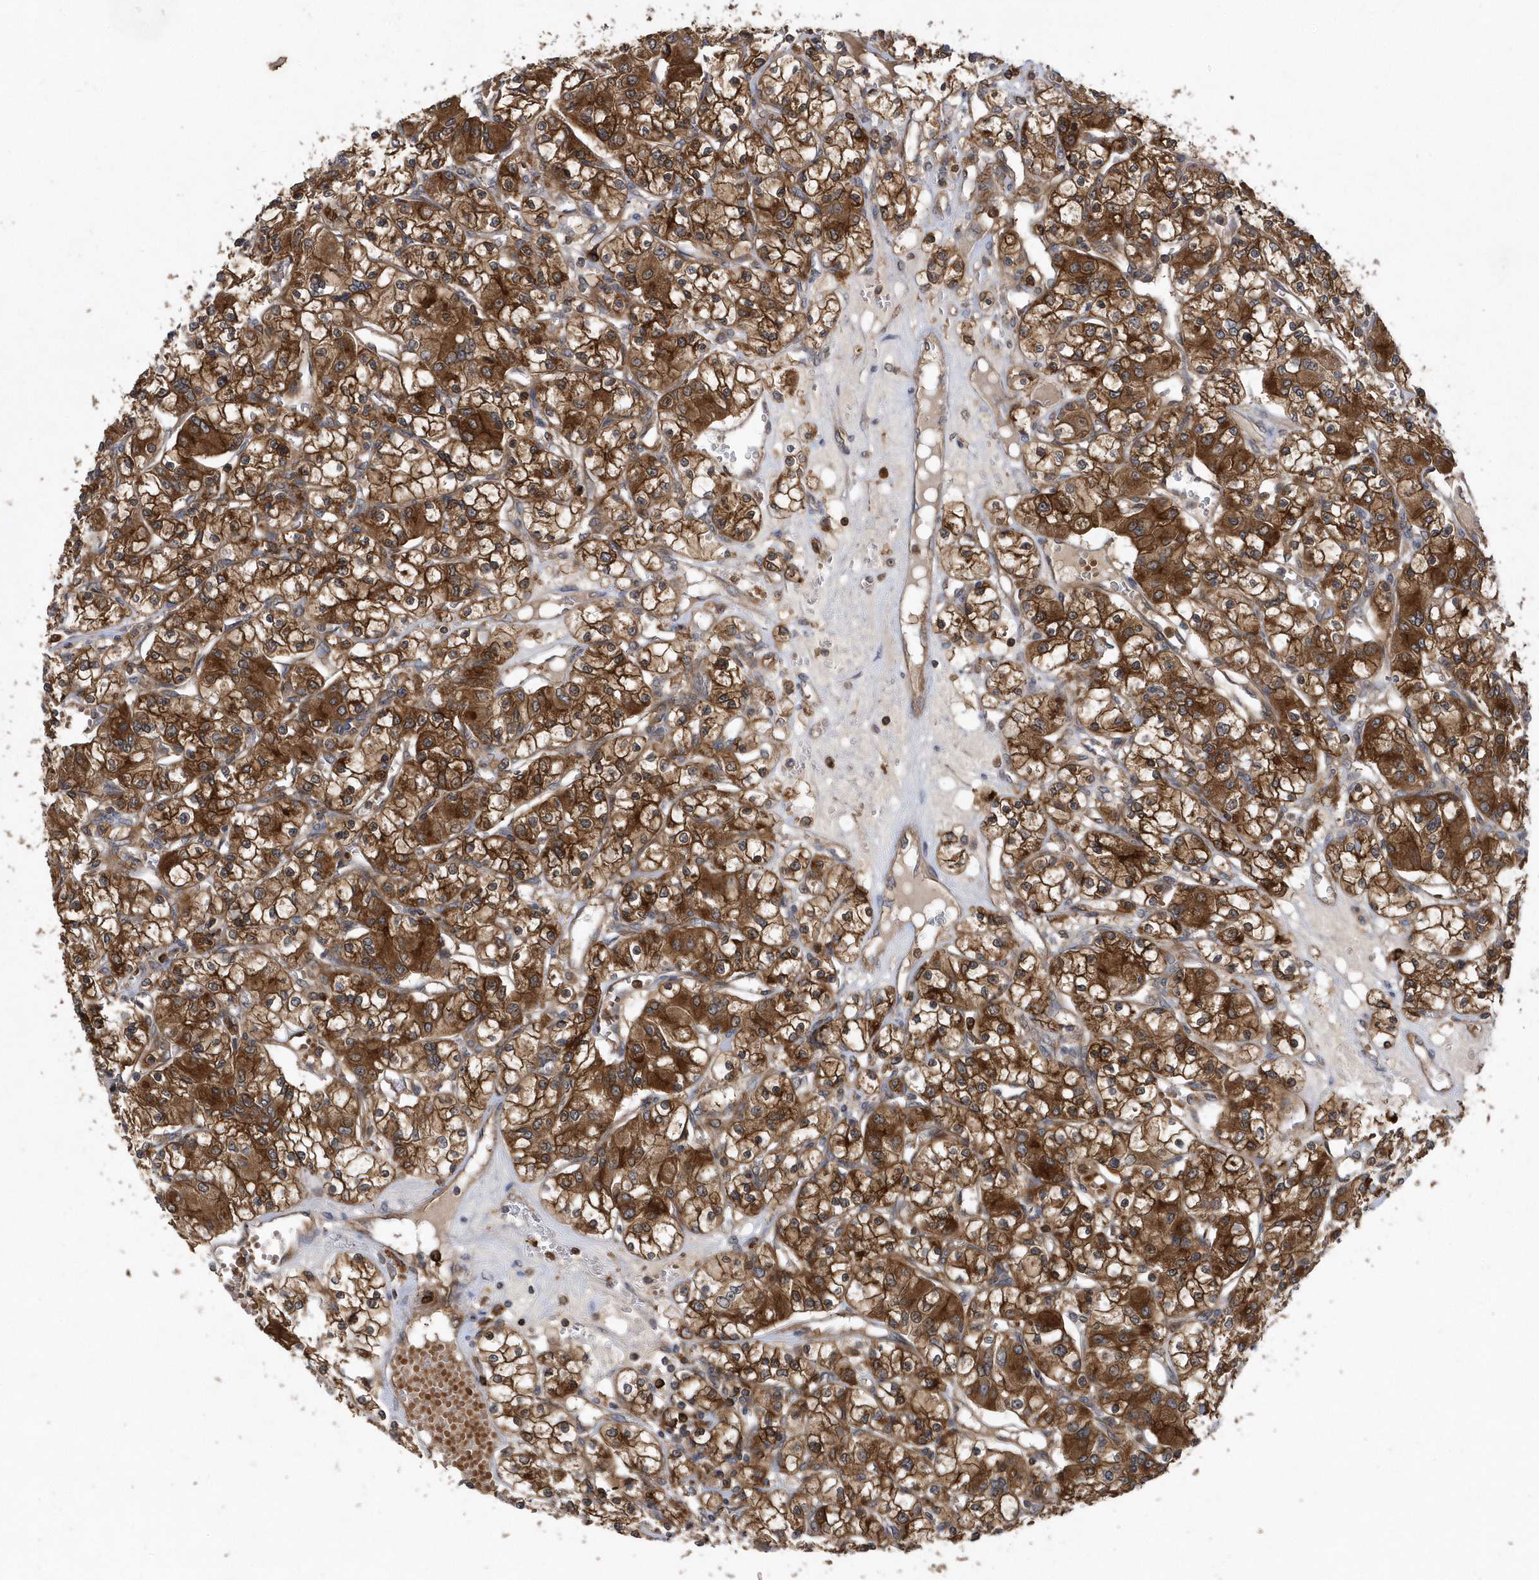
{"staining": {"intensity": "moderate", "quantity": ">75%", "location": "cytoplasmic/membranous"}, "tissue": "renal cancer", "cell_type": "Tumor cells", "image_type": "cancer", "snomed": [{"axis": "morphology", "description": "Adenocarcinoma, NOS"}, {"axis": "topography", "description": "Kidney"}], "caption": "Tumor cells demonstrate medium levels of moderate cytoplasmic/membranous positivity in approximately >75% of cells in human adenocarcinoma (renal).", "gene": "PAICS", "patient": {"sex": "female", "age": 59}}